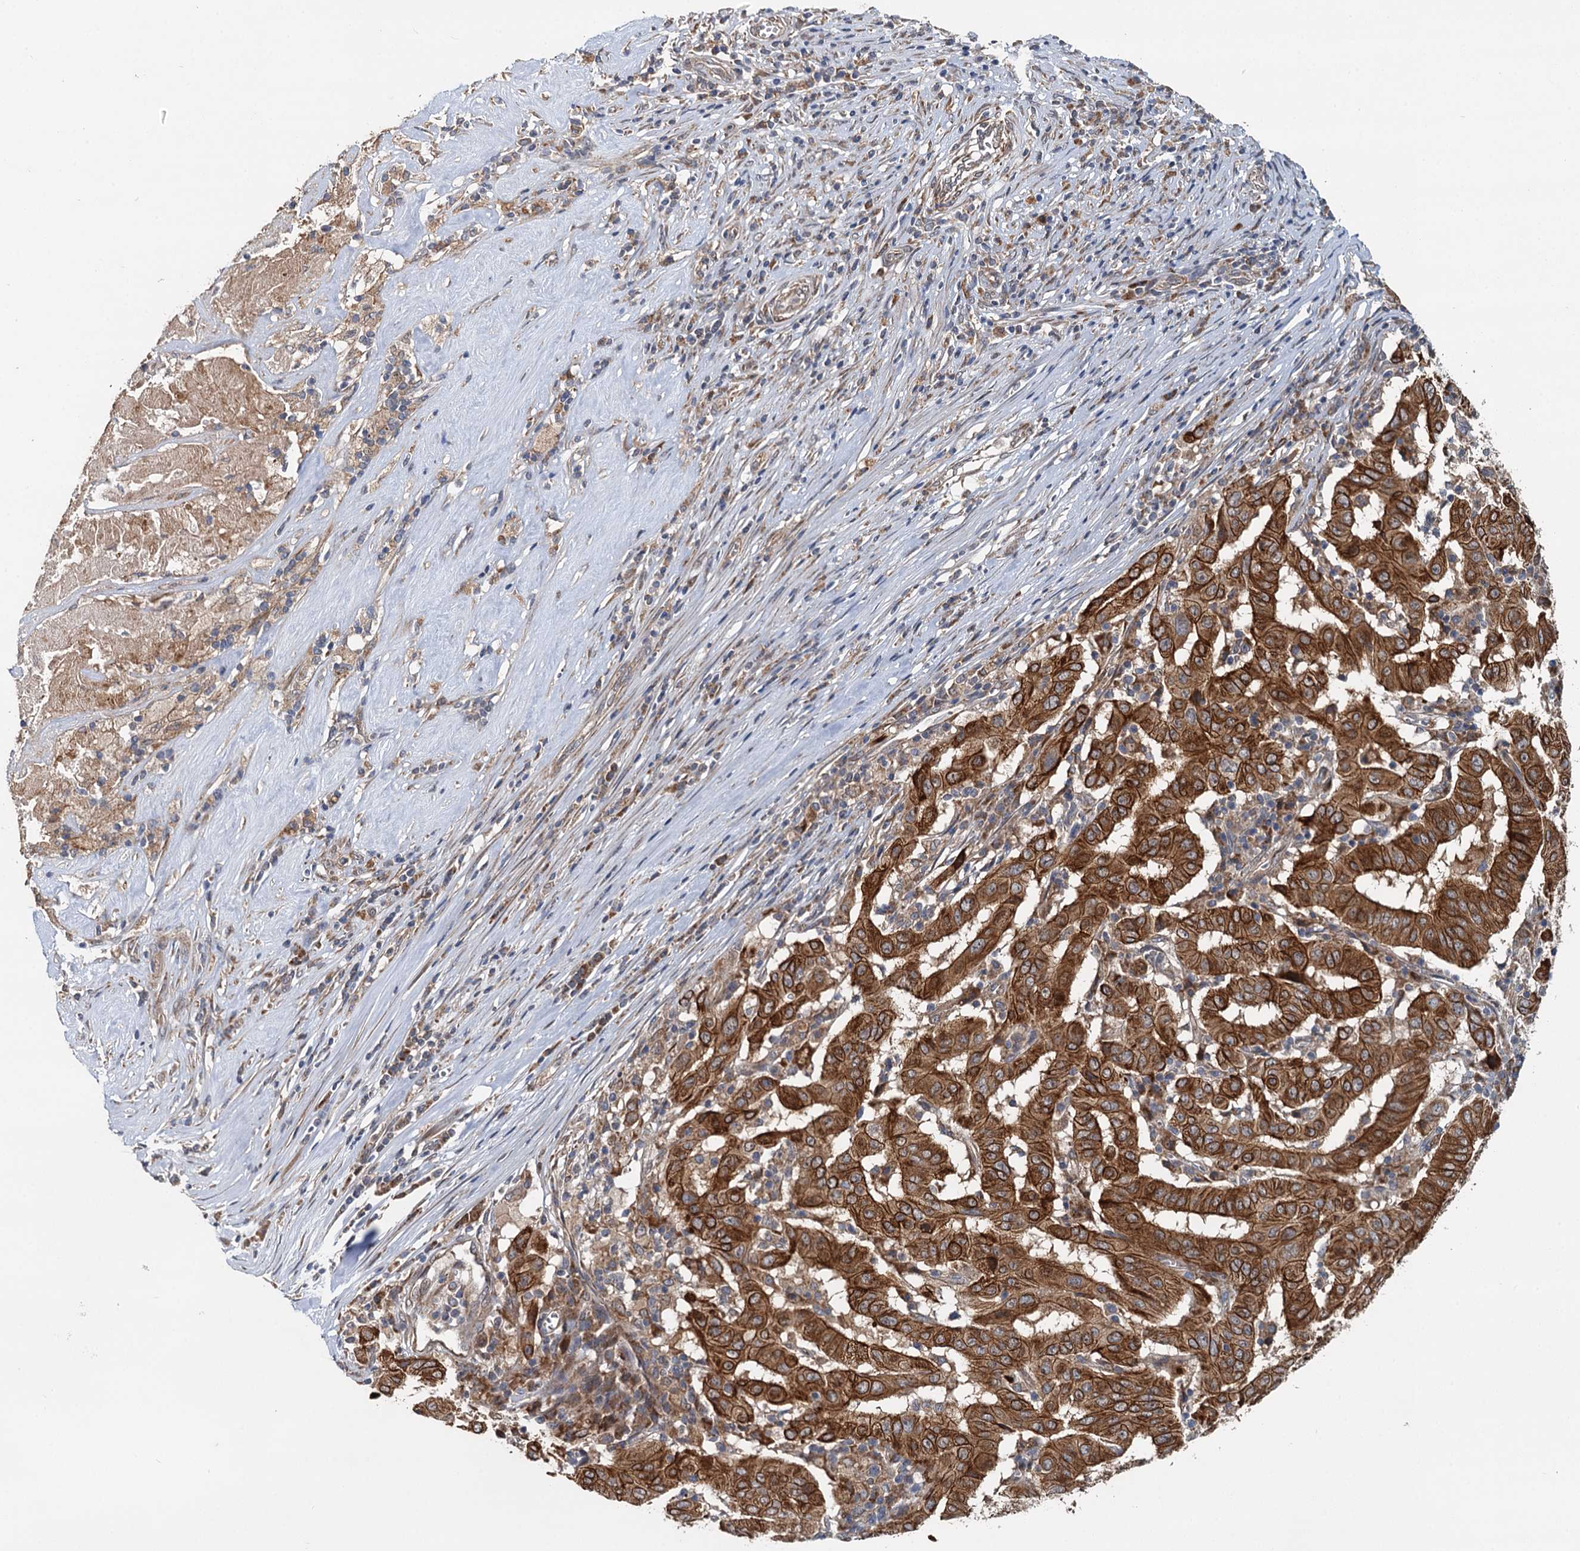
{"staining": {"intensity": "strong", "quantity": ">75%", "location": "cytoplasmic/membranous"}, "tissue": "pancreatic cancer", "cell_type": "Tumor cells", "image_type": "cancer", "snomed": [{"axis": "morphology", "description": "Adenocarcinoma, NOS"}, {"axis": "topography", "description": "Pancreas"}], "caption": "Strong cytoplasmic/membranous staining for a protein is seen in approximately >75% of tumor cells of adenocarcinoma (pancreatic) using IHC.", "gene": "LRRK2", "patient": {"sex": "male", "age": 63}}